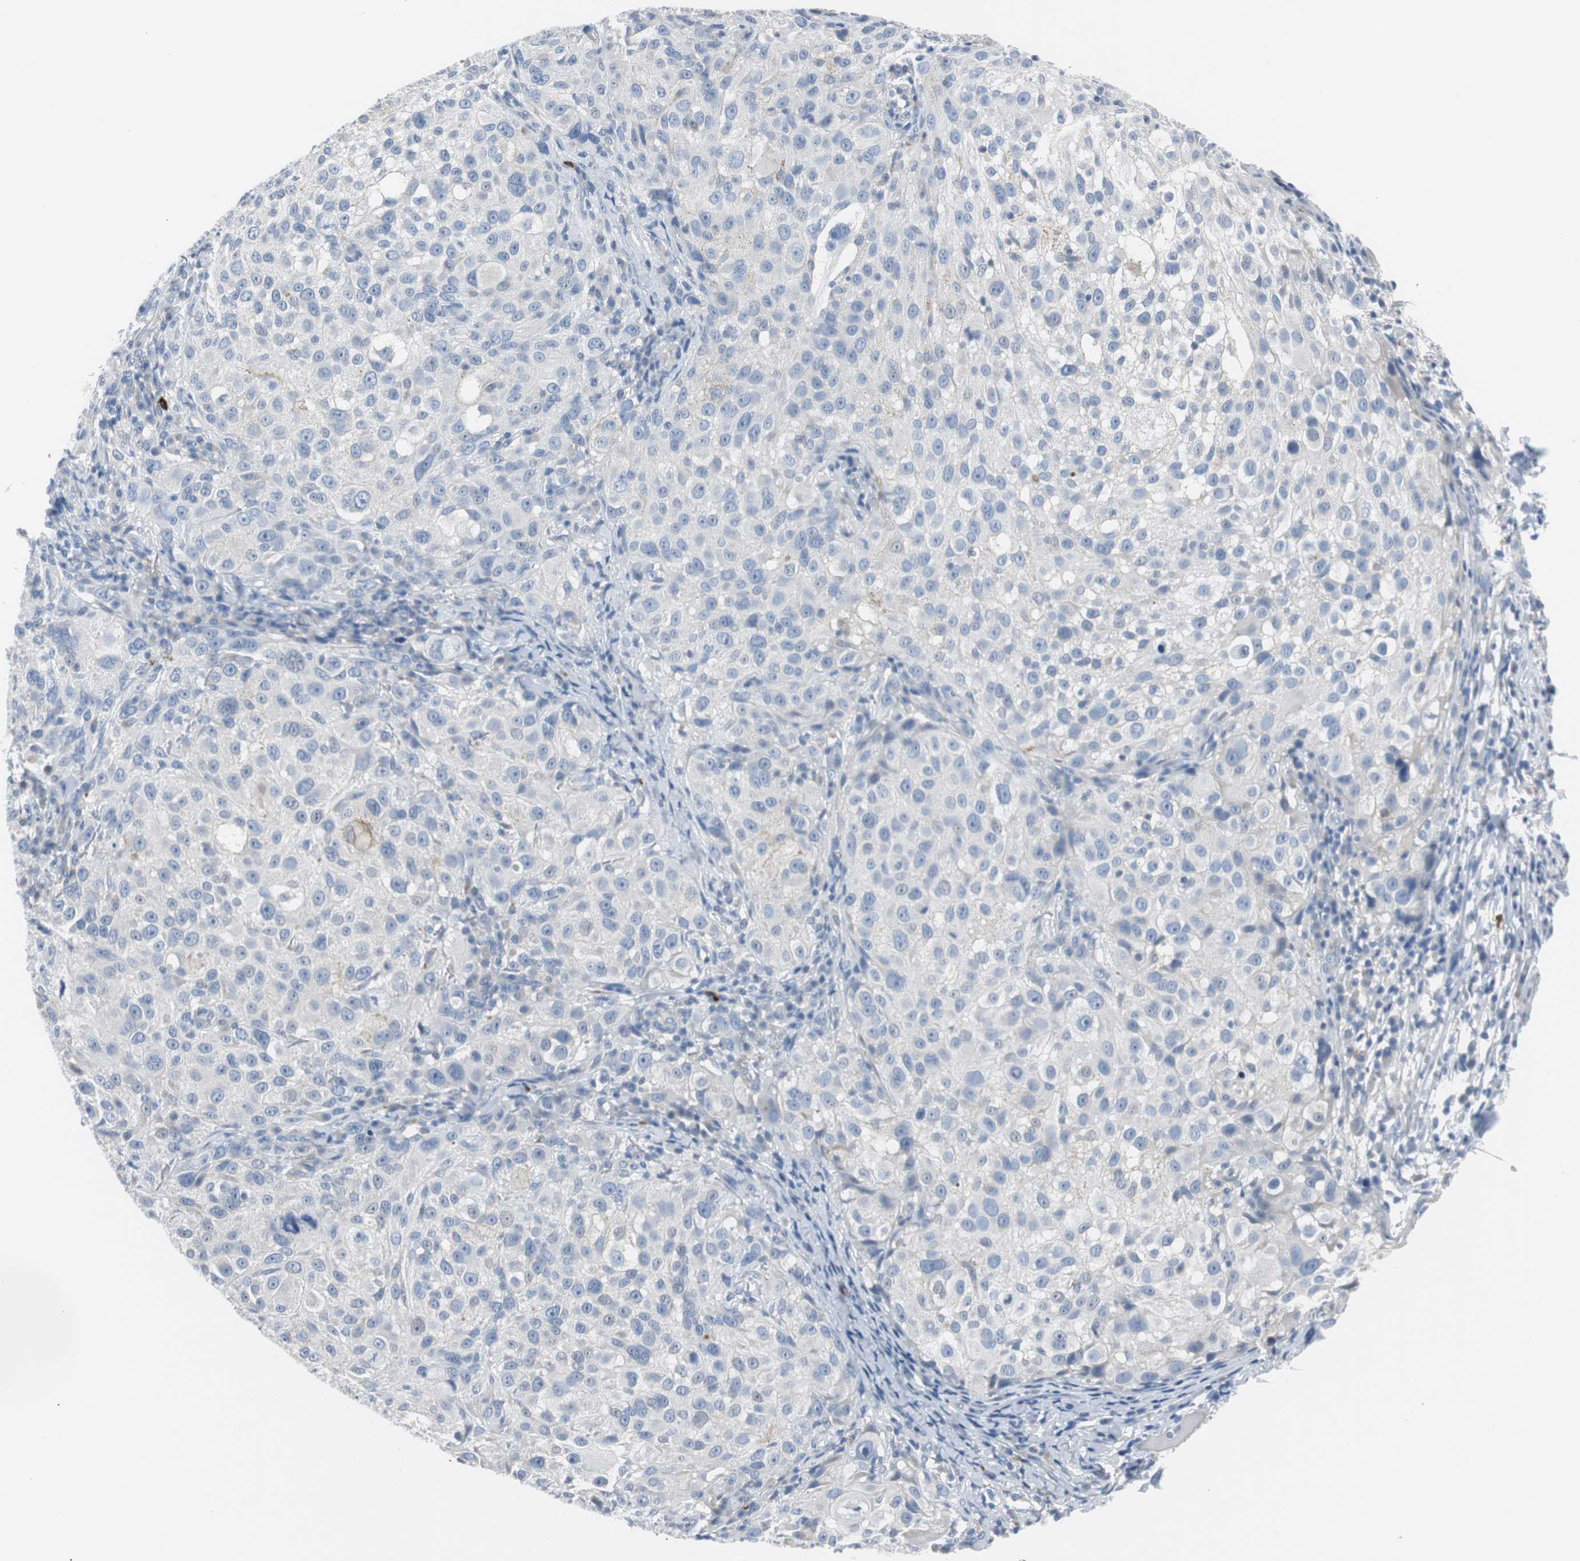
{"staining": {"intensity": "negative", "quantity": "none", "location": "none"}, "tissue": "melanoma", "cell_type": "Tumor cells", "image_type": "cancer", "snomed": [{"axis": "morphology", "description": "Necrosis, NOS"}, {"axis": "morphology", "description": "Malignant melanoma, NOS"}, {"axis": "topography", "description": "Skin"}], "caption": "IHC of human melanoma reveals no positivity in tumor cells.", "gene": "RASA1", "patient": {"sex": "female", "age": 87}}